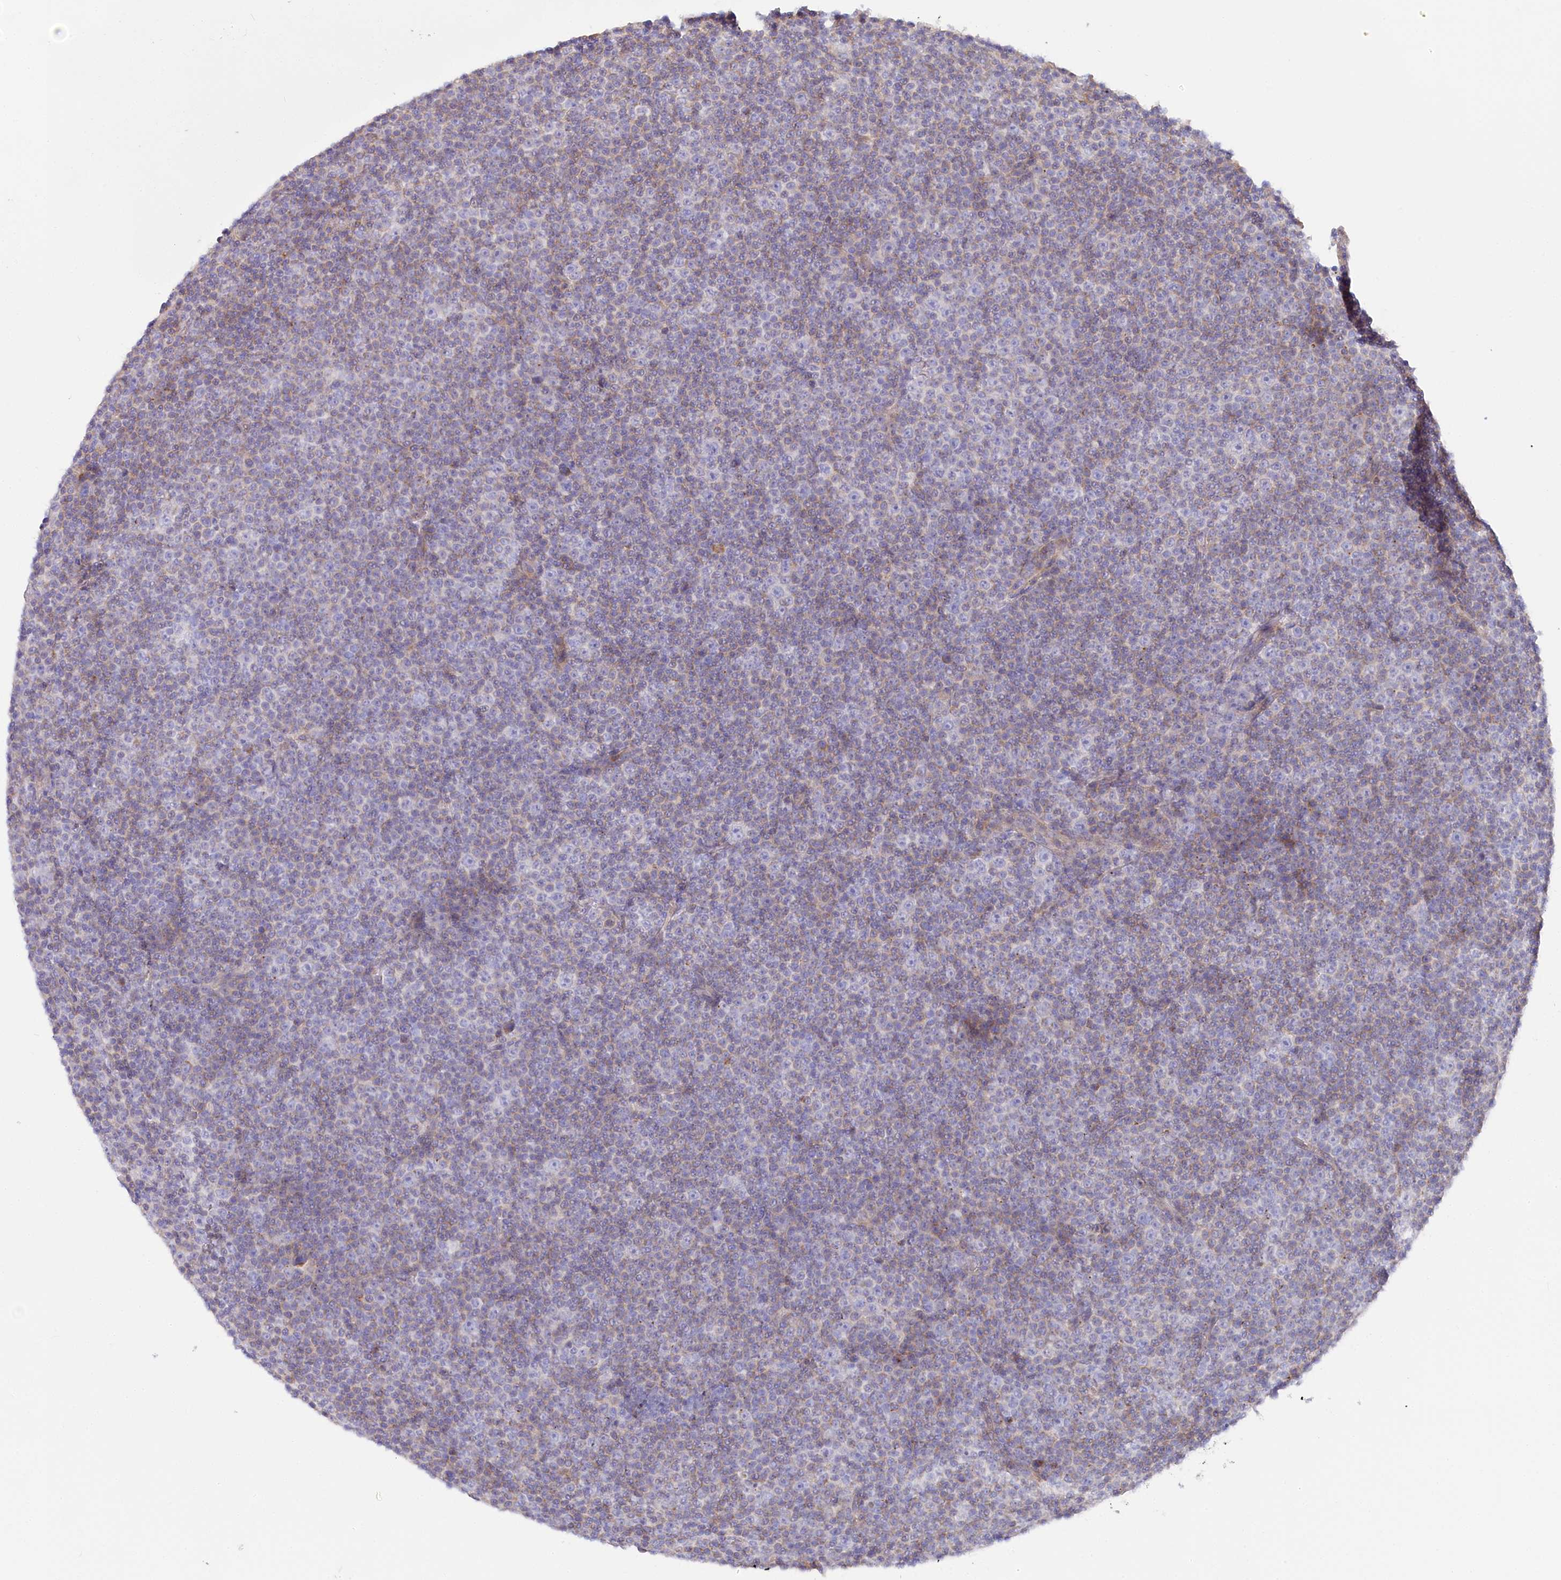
{"staining": {"intensity": "negative", "quantity": "none", "location": "none"}, "tissue": "lymphoma", "cell_type": "Tumor cells", "image_type": "cancer", "snomed": [{"axis": "morphology", "description": "Malignant lymphoma, non-Hodgkin's type, Low grade"}, {"axis": "topography", "description": "Lymph node"}], "caption": "Immunohistochemistry (IHC) image of lymphoma stained for a protein (brown), which reveals no staining in tumor cells.", "gene": "POGLUT1", "patient": {"sex": "female", "age": 67}}